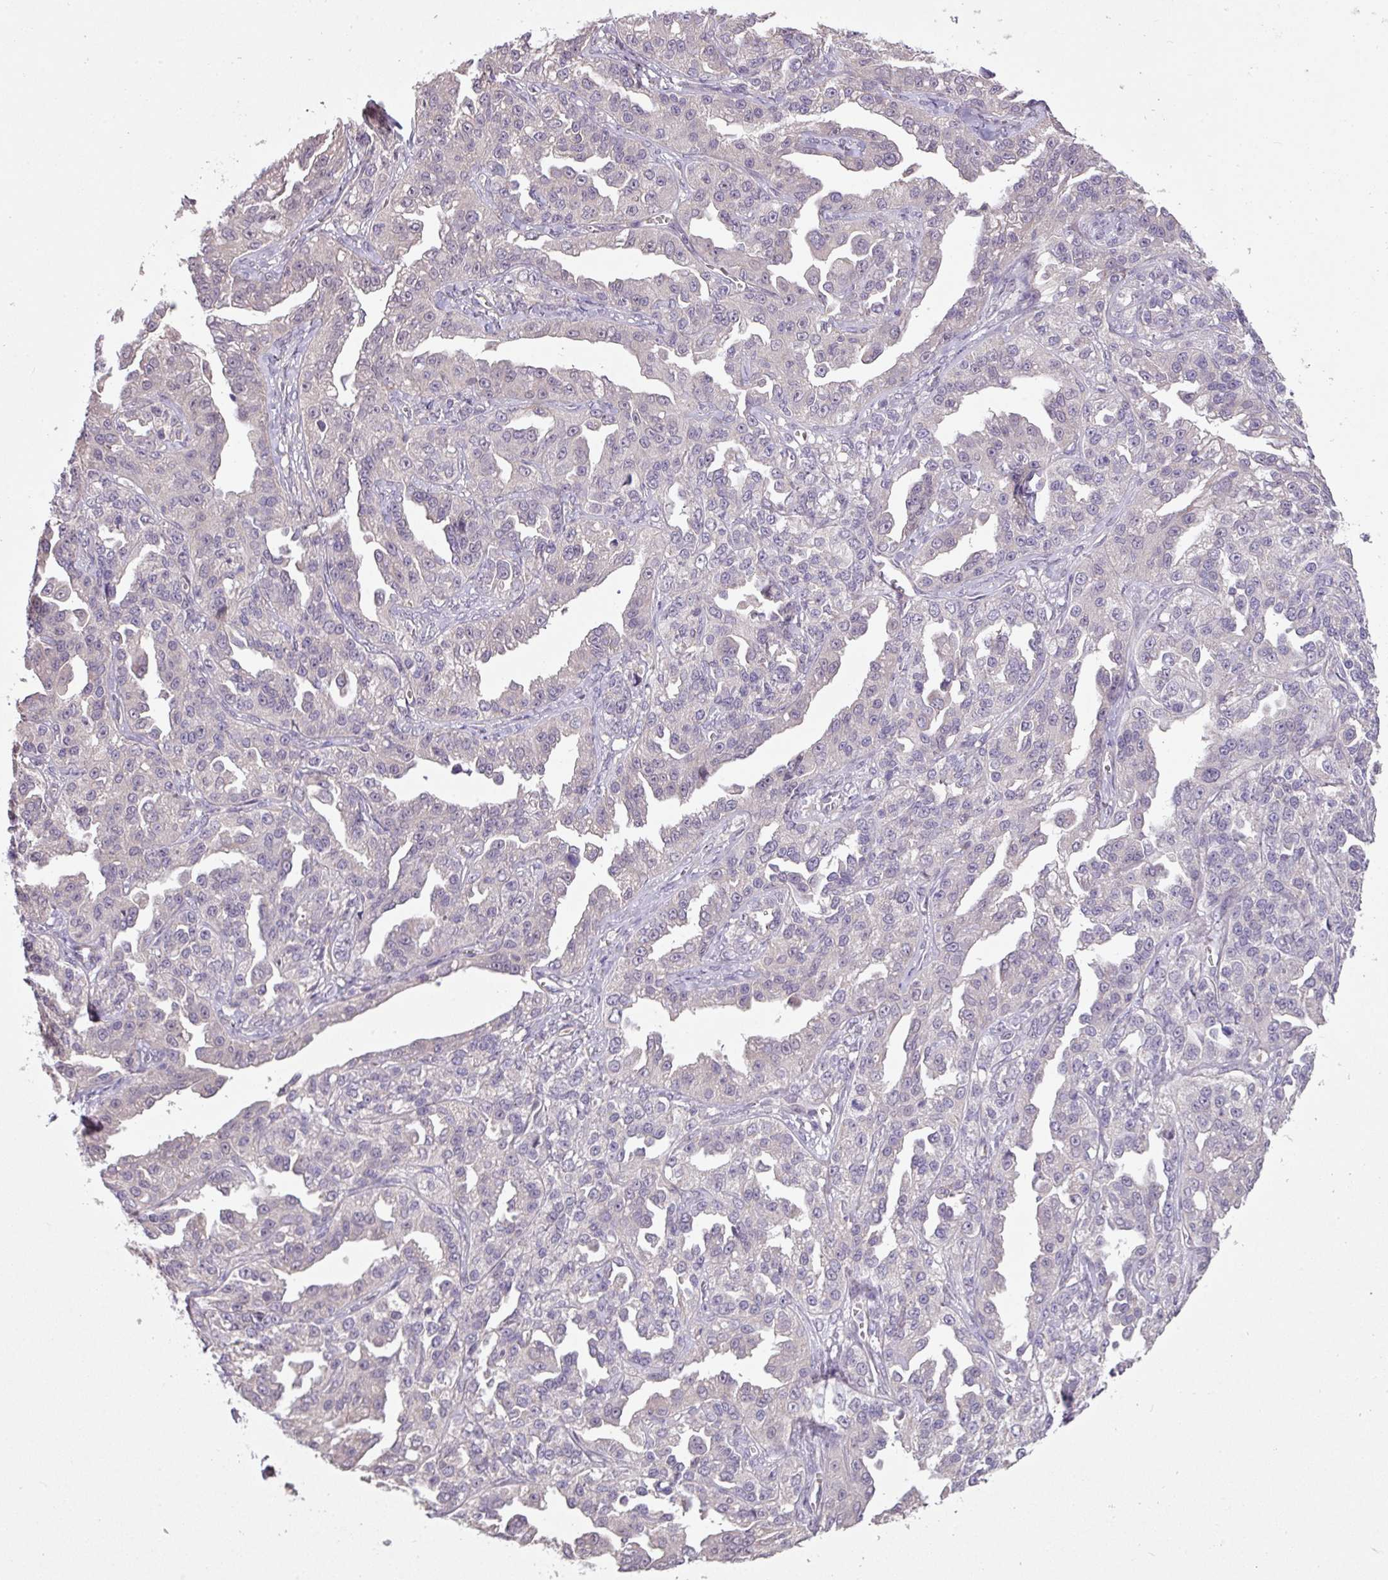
{"staining": {"intensity": "negative", "quantity": "none", "location": "none"}, "tissue": "ovarian cancer", "cell_type": "Tumor cells", "image_type": "cancer", "snomed": [{"axis": "morphology", "description": "Cystadenocarcinoma, serous, NOS"}, {"axis": "topography", "description": "Ovary"}], "caption": "Tumor cells are negative for brown protein staining in ovarian cancer.", "gene": "PRADC1", "patient": {"sex": "female", "age": 75}}